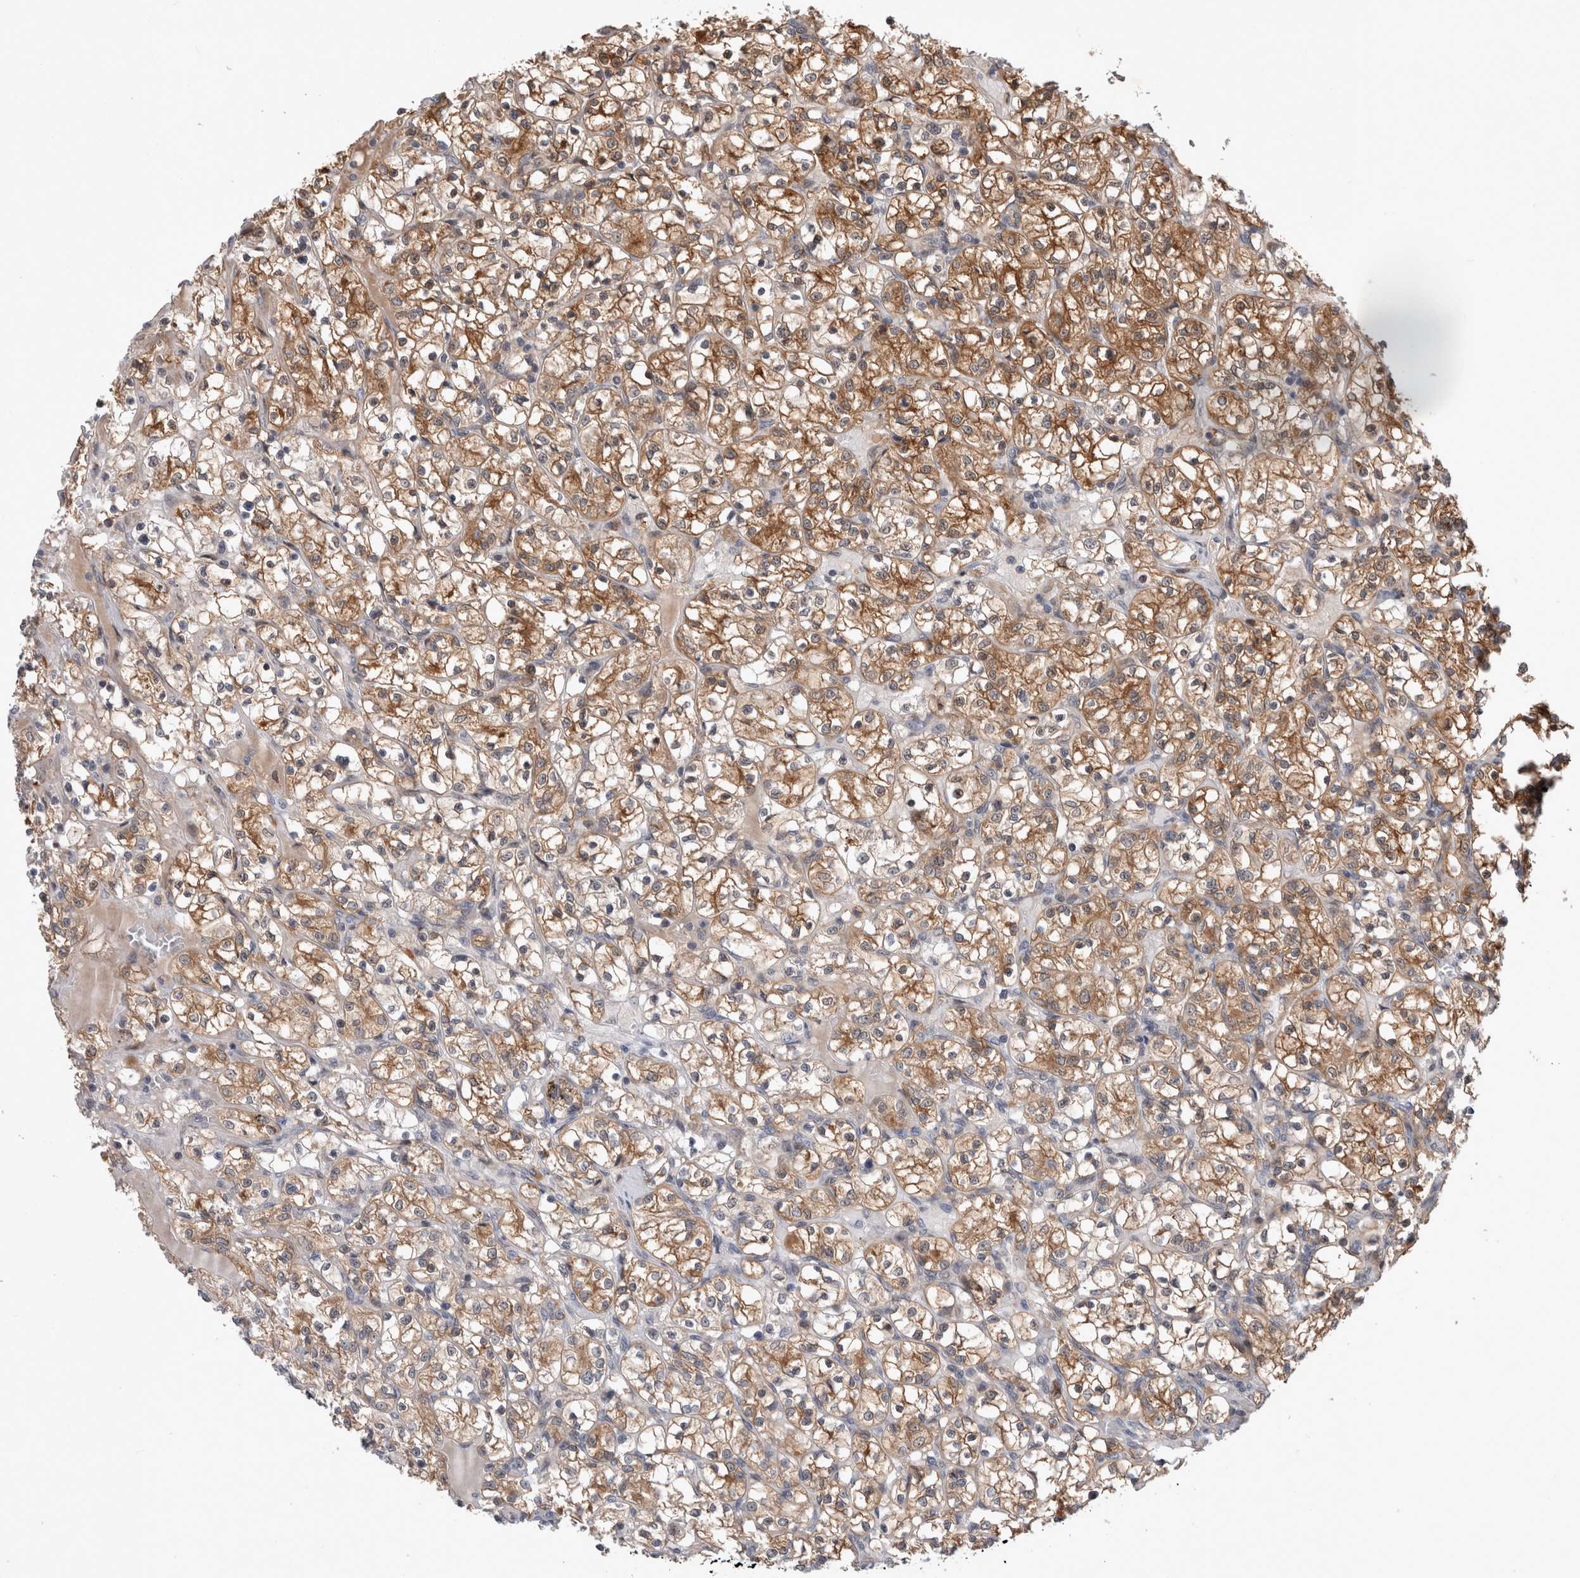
{"staining": {"intensity": "moderate", "quantity": ">75%", "location": "cytoplasmic/membranous"}, "tissue": "renal cancer", "cell_type": "Tumor cells", "image_type": "cancer", "snomed": [{"axis": "morphology", "description": "Adenocarcinoma, NOS"}, {"axis": "topography", "description": "Kidney"}], "caption": "Protein expression analysis of renal cancer displays moderate cytoplasmic/membranous positivity in approximately >75% of tumor cells.", "gene": "MRPL37", "patient": {"sex": "female", "age": 69}}